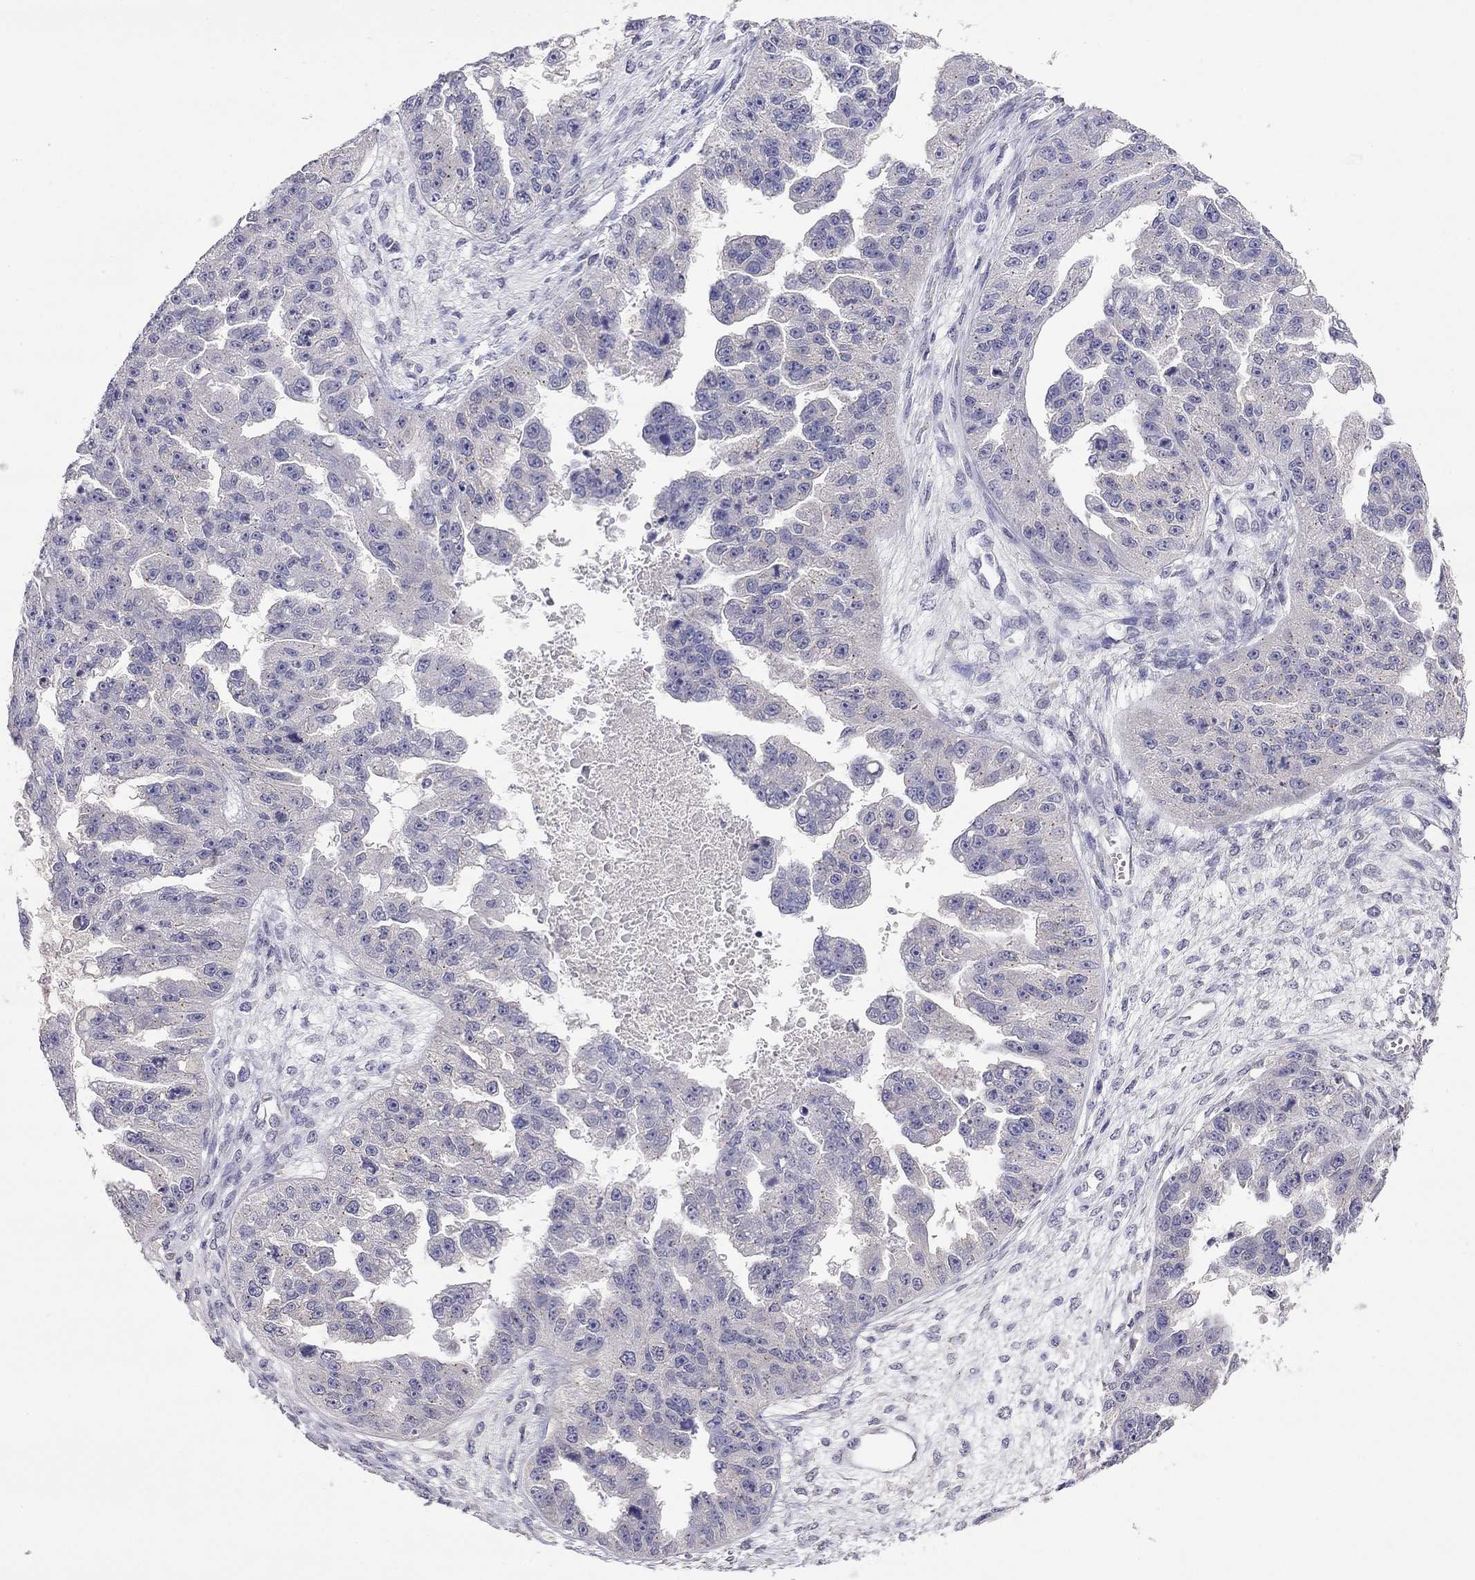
{"staining": {"intensity": "negative", "quantity": "none", "location": "none"}, "tissue": "ovarian cancer", "cell_type": "Tumor cells", "image_type": "cancer", "snomed": [{"axis": "morphology", "description": "Cystadenocarcinoma, serous, NOS"}, {"axis": "topography", "description": "Ovary"}], "caption": "Tumor cells show no significant protein staining in ovarian cancer (serous cystadenocarcinoma).", "gene": "WNK3", "patient": {"sex": "female", "age": 58}}